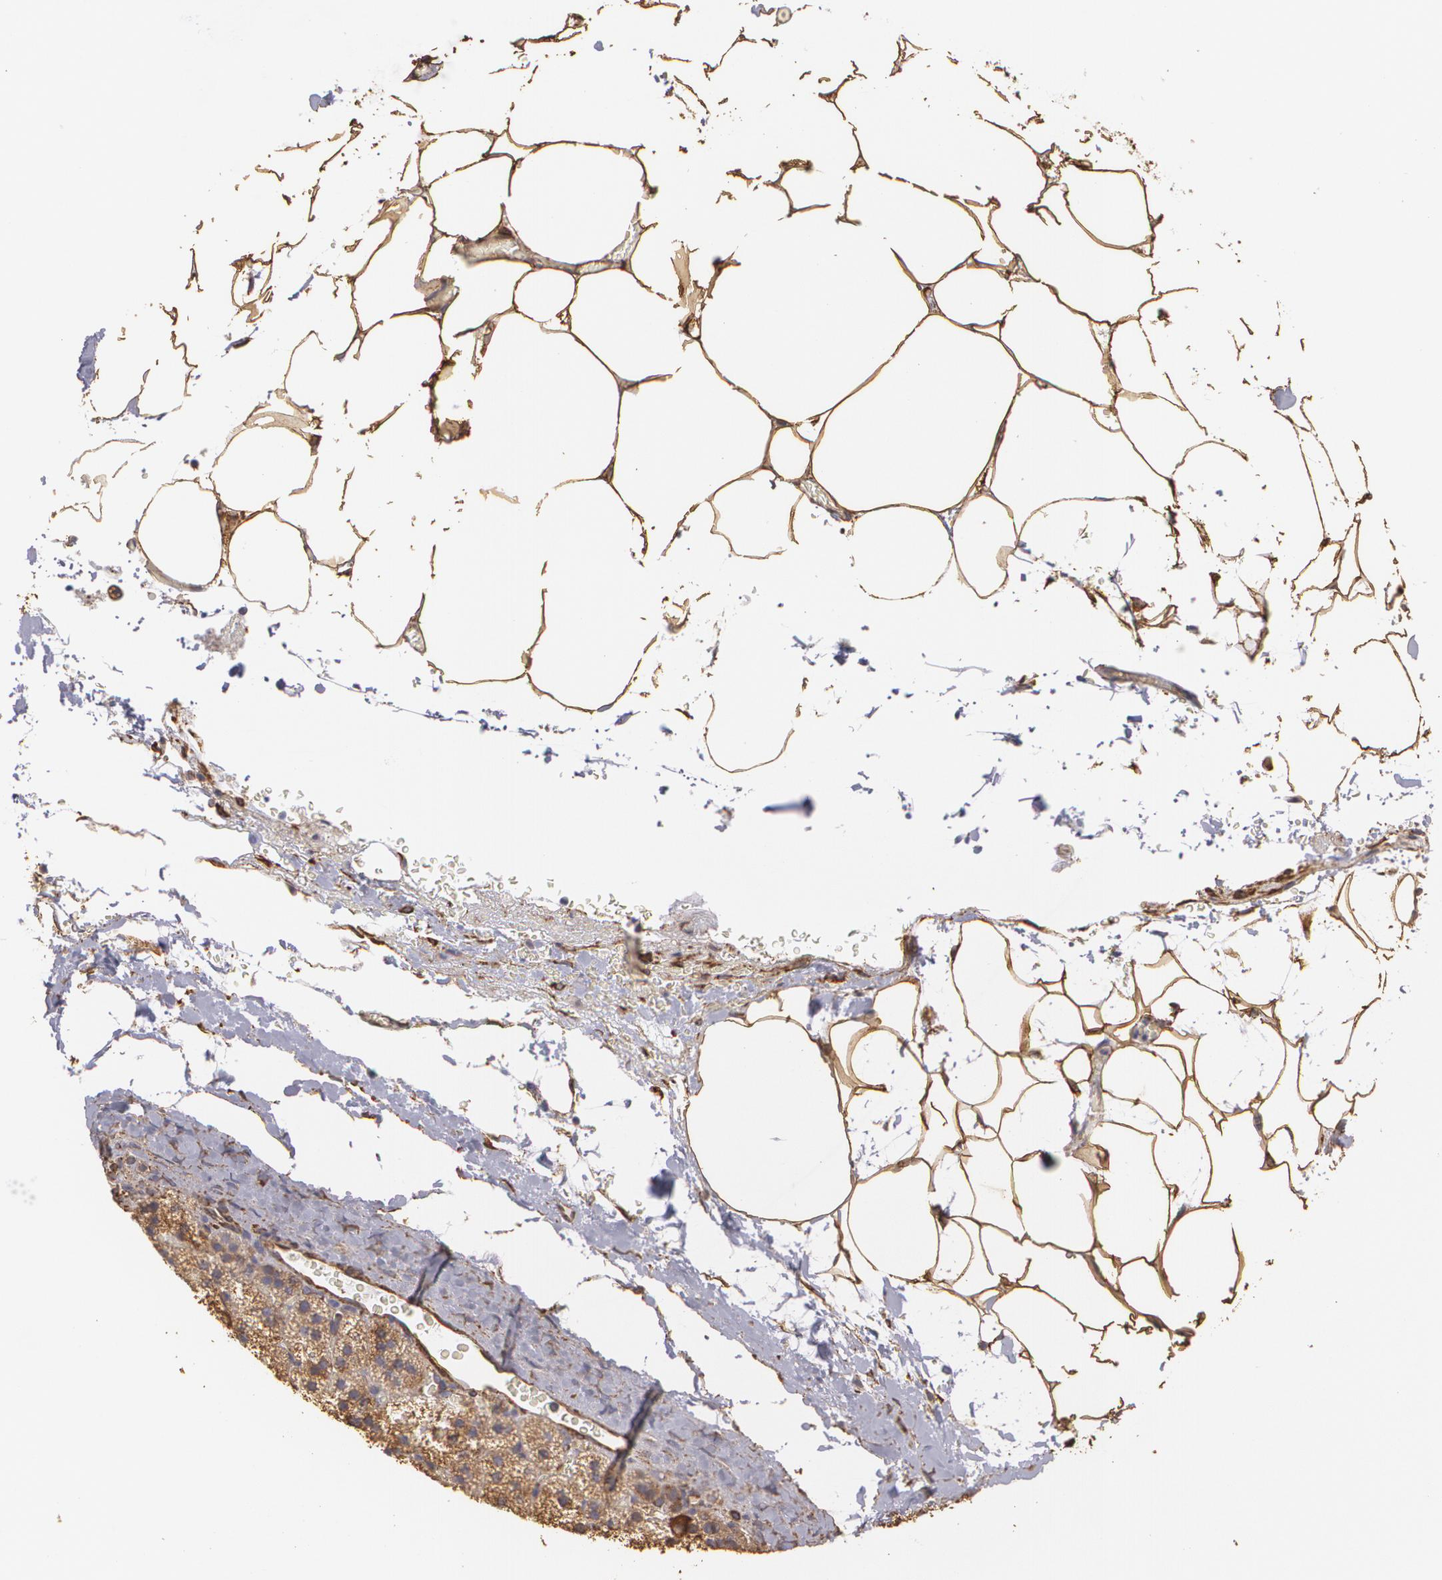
{"staining": {"intensity": "moderate", "quantity": "25%-75%", "location": "cytoplasmic/membranous"}, "tissue": "adrenal gland", "cell_type": "Glandular cells", "image_type": "normal", "snomed": [{"axis": "morphology", "description": "Normal tissue, NOS"}, {"axis": "topography", "description": "Adrenal gland"}], "caption": "Immunohistochemistry (IHC) micrograph of unremarkable human adrenal gland stained for a protein (brown), which exhibits medium levels of moderate cytoplasmic/membranous expression in approximately 25%-75% of glandular cells.", "gene": "CYB5R3", "patient": {"sex": "male", "age": 35}}